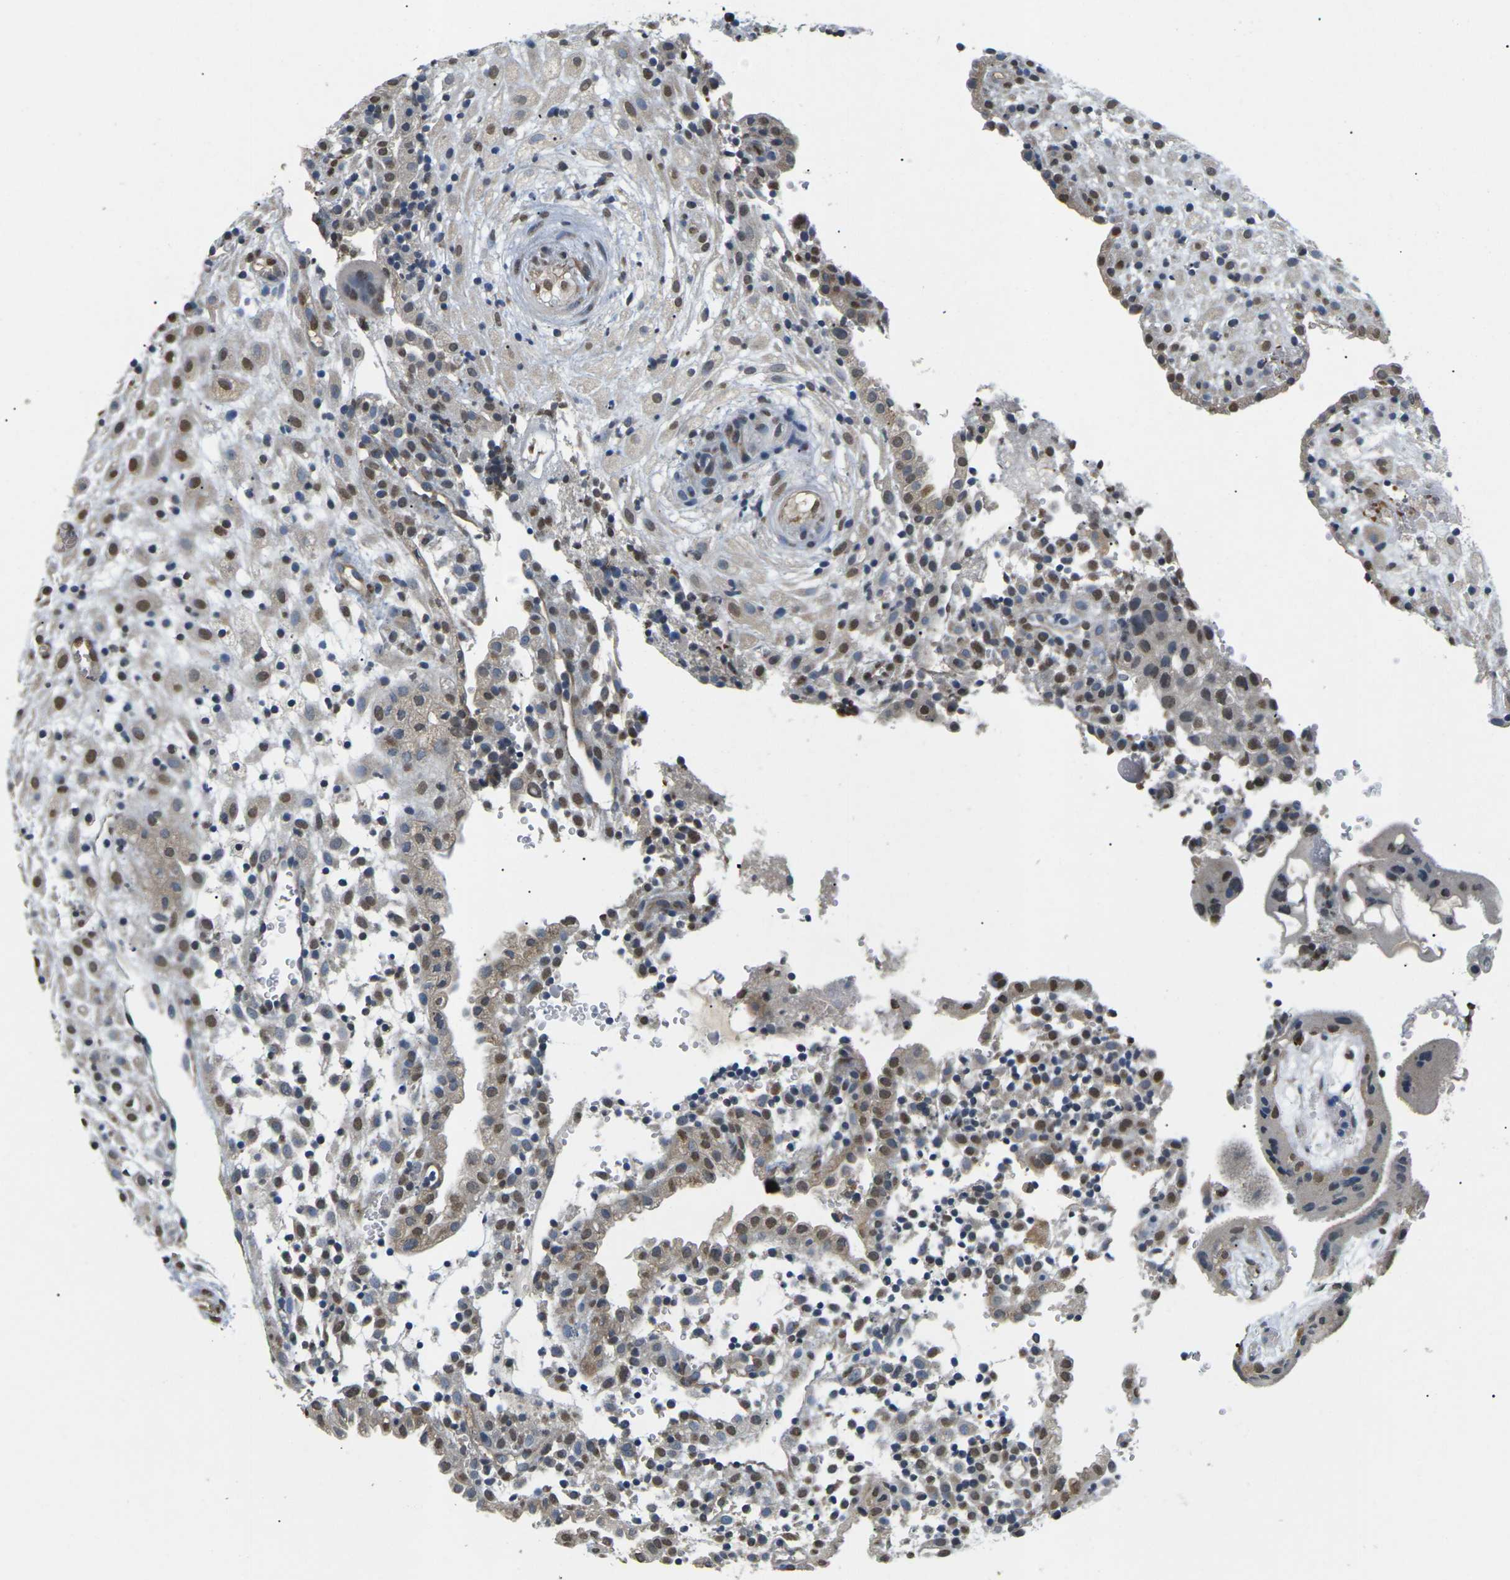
{"staining": {"intensity": "strong", "quantity": ">75%", "location": "cytoplasmic/membranous,nuclear"}, "tissue": "placenta", "cell_type": "Decidual cells", "image_type": "normal", "snomed": [{"axis": "morphology", "description": "Normal tissue, NOS"}, {"axis": "topography", "description": "Placenta"}], "caption": "Immunohistochemistry of unremarkable placenta displays high levels of strong cytoplasmic/membranous,nuclear expression in about >75% of decidual cells.", "gene": "ERBB4", "patient": {"sex": "female", "age": 18}}